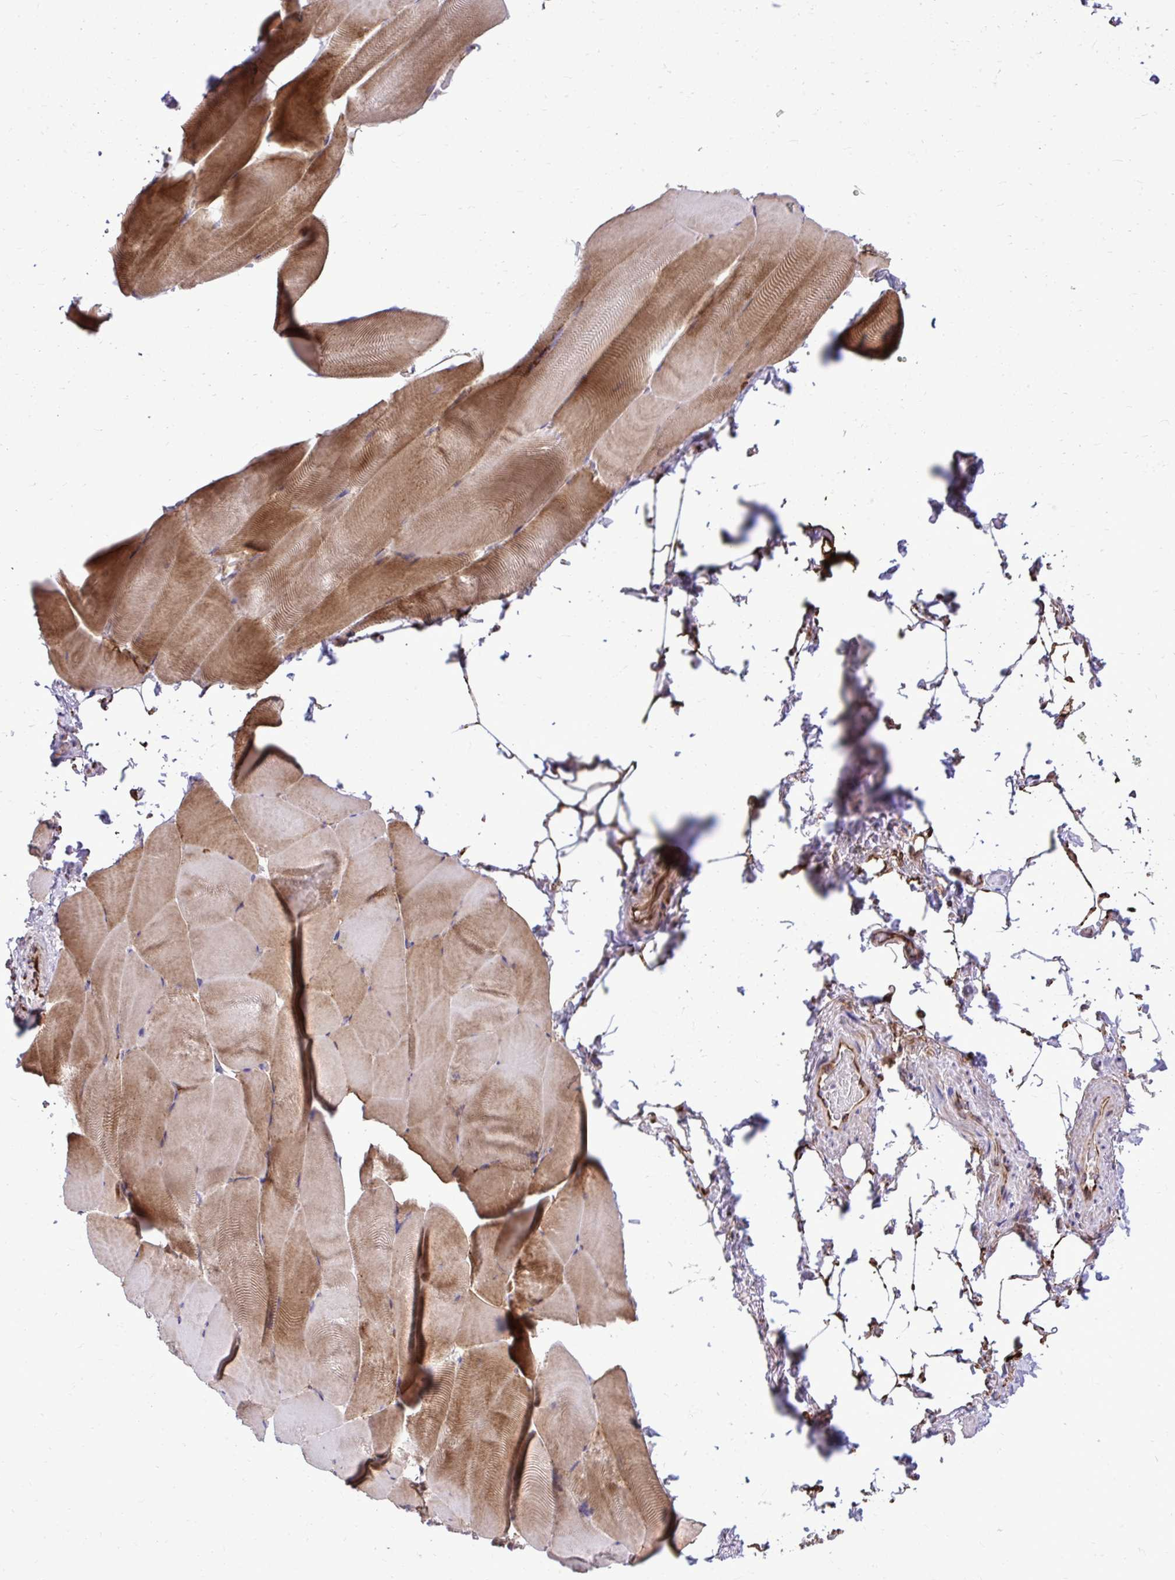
{"staining": {"intensity": "weak", "quantity": ">75%", "location": "cytoplasmic/membranous"}, "tissue": "skeletal muscle", "cell_type": "Myocytes", "image_type": "normal", "snomed": [{"axis": "morphology", "description": "Normal tissue, NOS"}, {"axis": "topography", "description": "Skeletal muscle"}], "caption": "Immunohistochemistry photomicrograph of benign skeletal muscle stained for a protein (brown), which exhibits low levels of weak cytoplasmic/membranous staining in about >75% of myocytes.", "gene": "PAIP2", "patient": {"sex": "female", "age": 64}}